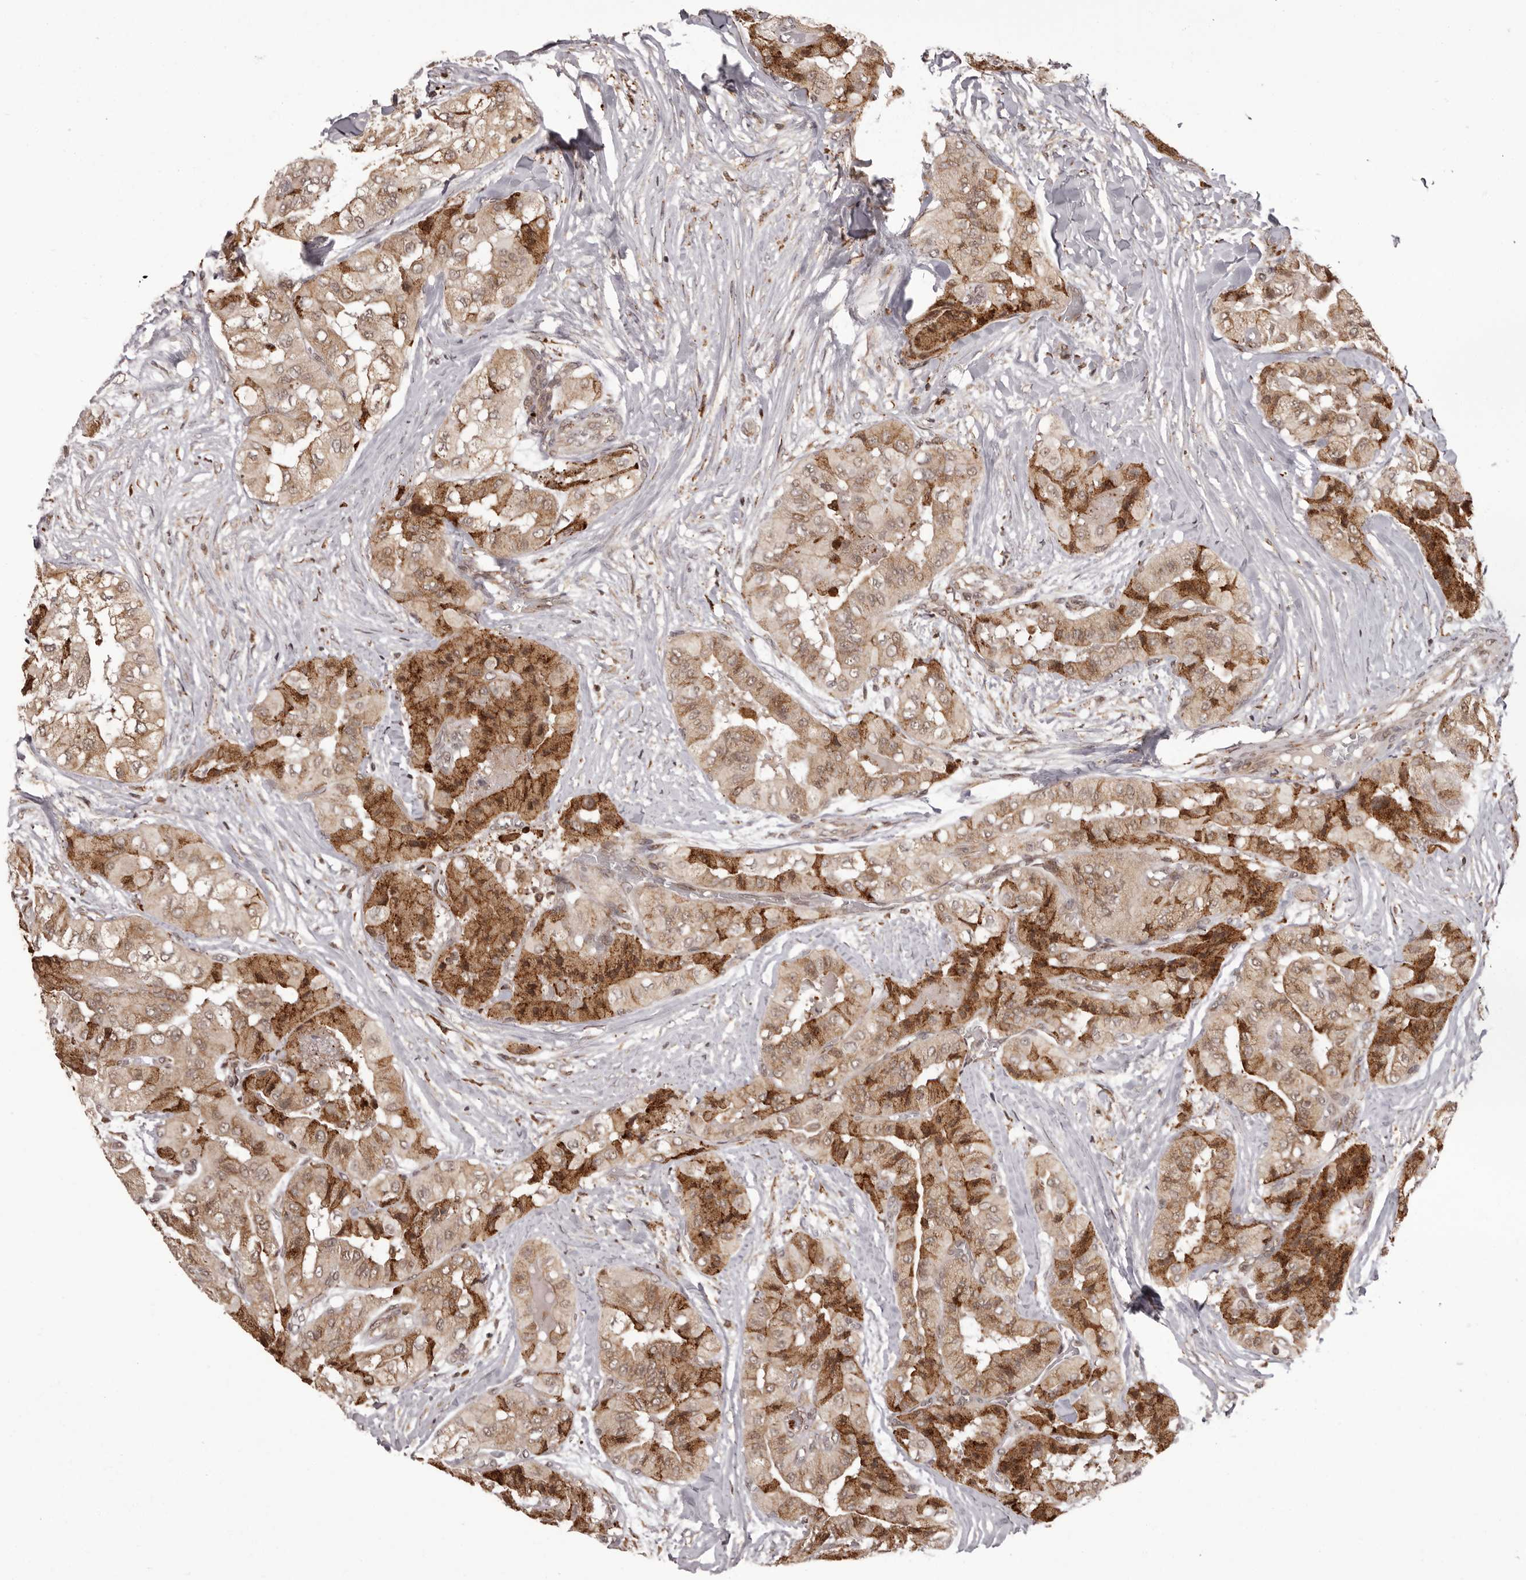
{"staining": {"intensity": "moderate", "quantity": ">75%", "location": "cytoplasmic/membranous,nuclear"}, "tissue": "thyroid cancer", "cell_type": "Tumor cells", "image_type": "cancer", "snomed": [{"axis": "morphology", "description": "Papillary adenocarcinoma, NOS"}, {"axis": "topography", "description": "Thyroid gland"}], "caption": "Brown immunohistochemical staining in thyroid cancer exhibits moderate cytoplasmic/membranous and nuclear staining in about >75% of tumor cells. (Stains: DAB (3,3'-diaminobenzidine) in brown, nuclei in blue, Microscopy: brightfield microscopy at high magnification).", "gene": "IL32", "patient": {"sex": "female", "age": 59}}